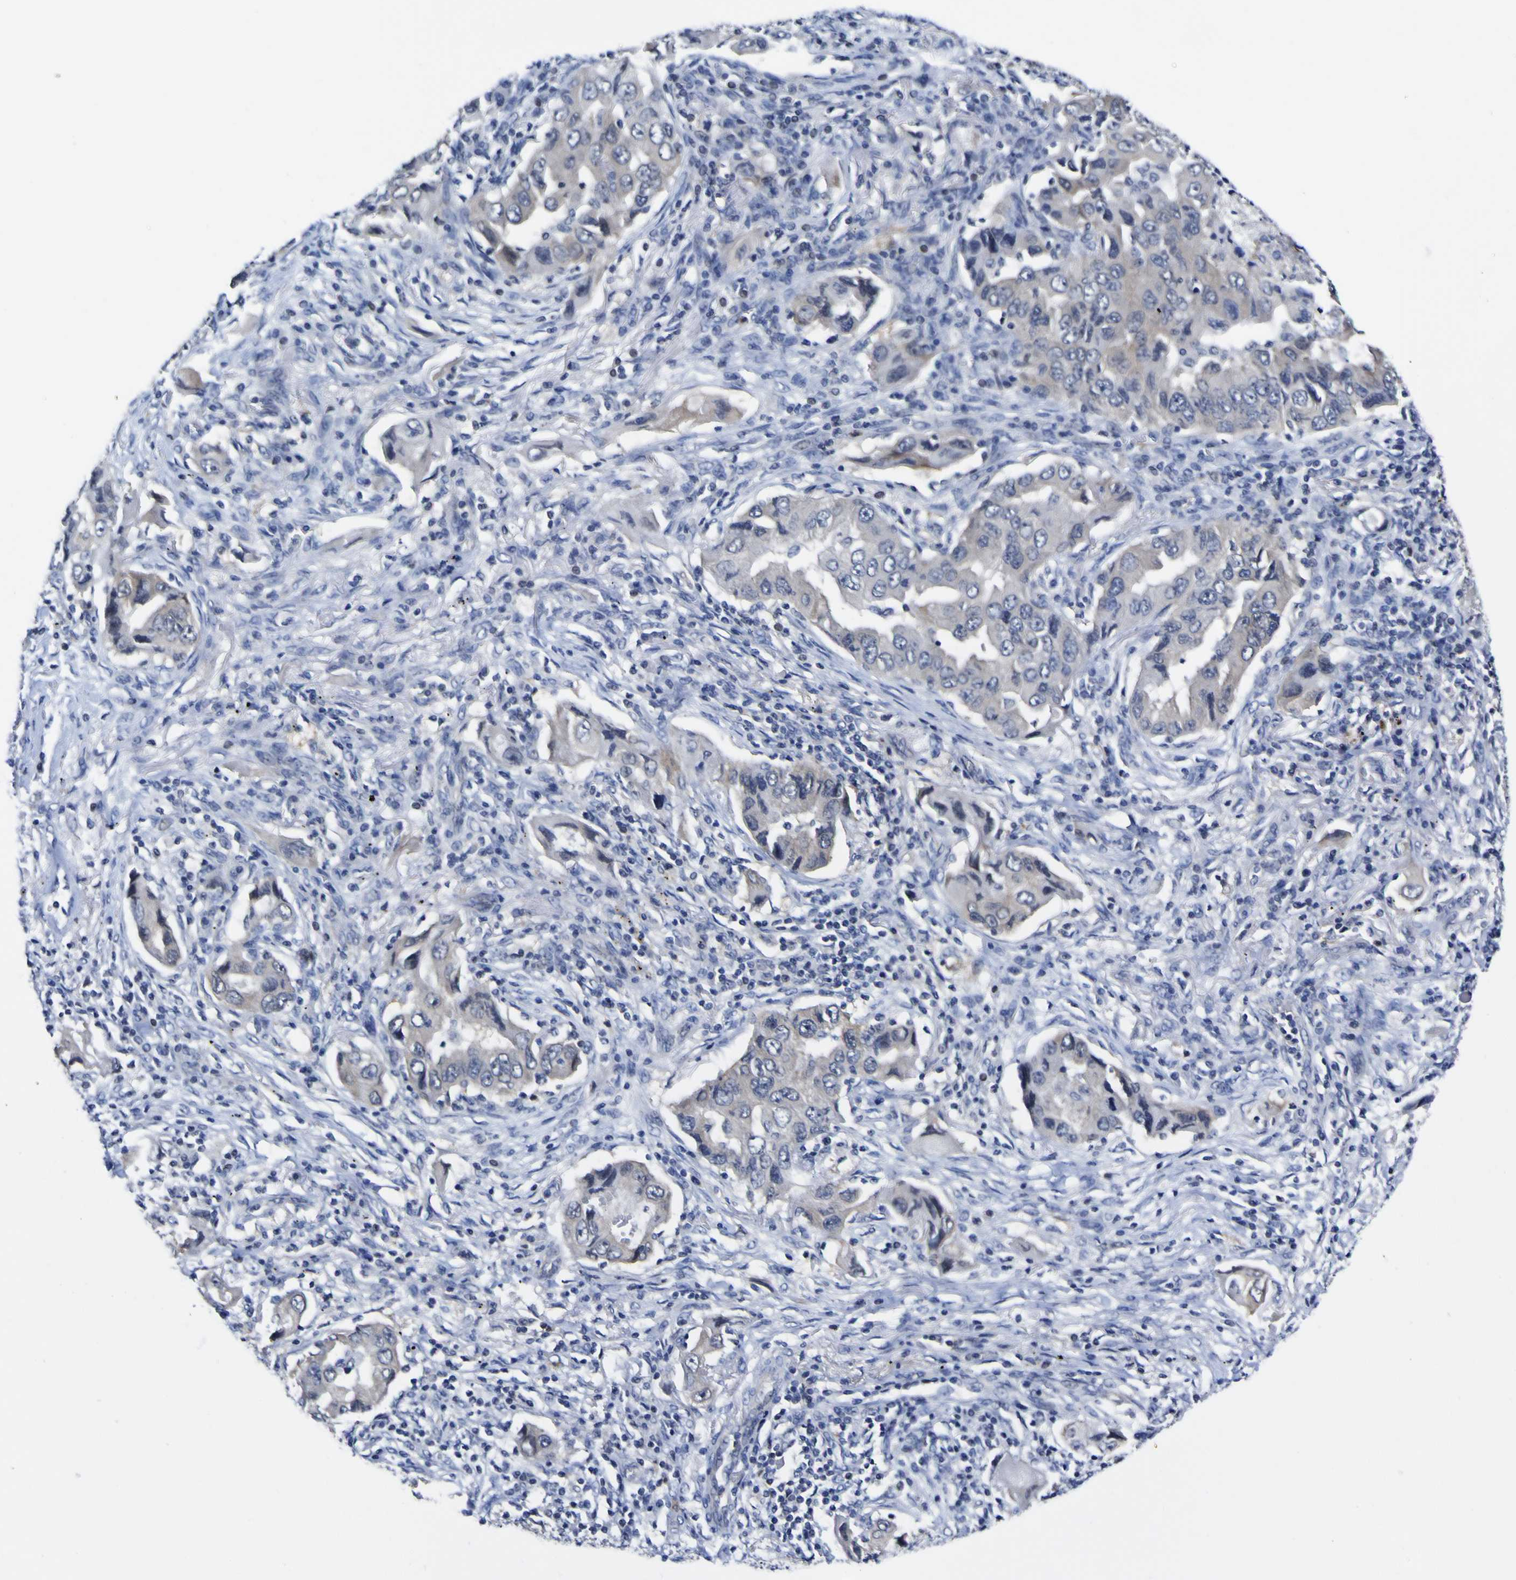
{"staining": {"intensity": "moderate", "quantity": "25%-75%", "location": "cytoplasmic/membranous"}, "tissue": "lung cancer", "cell_type": "Tumor cells", "image_type": "cancer", "snomed": [{"axis": "morphology", "description": "Adenocarcinoma, NOS"}, {"axis": "topography", "description": "Lung"}], "caption": "Protein expression analysis of lung adenocarcinoma exhibits moderate cytoplasmic/membranous staining in approximately 25%-75% of tumor cells.", "gene": "CASP6", "patient": {"sex": "female", "age": 65}}